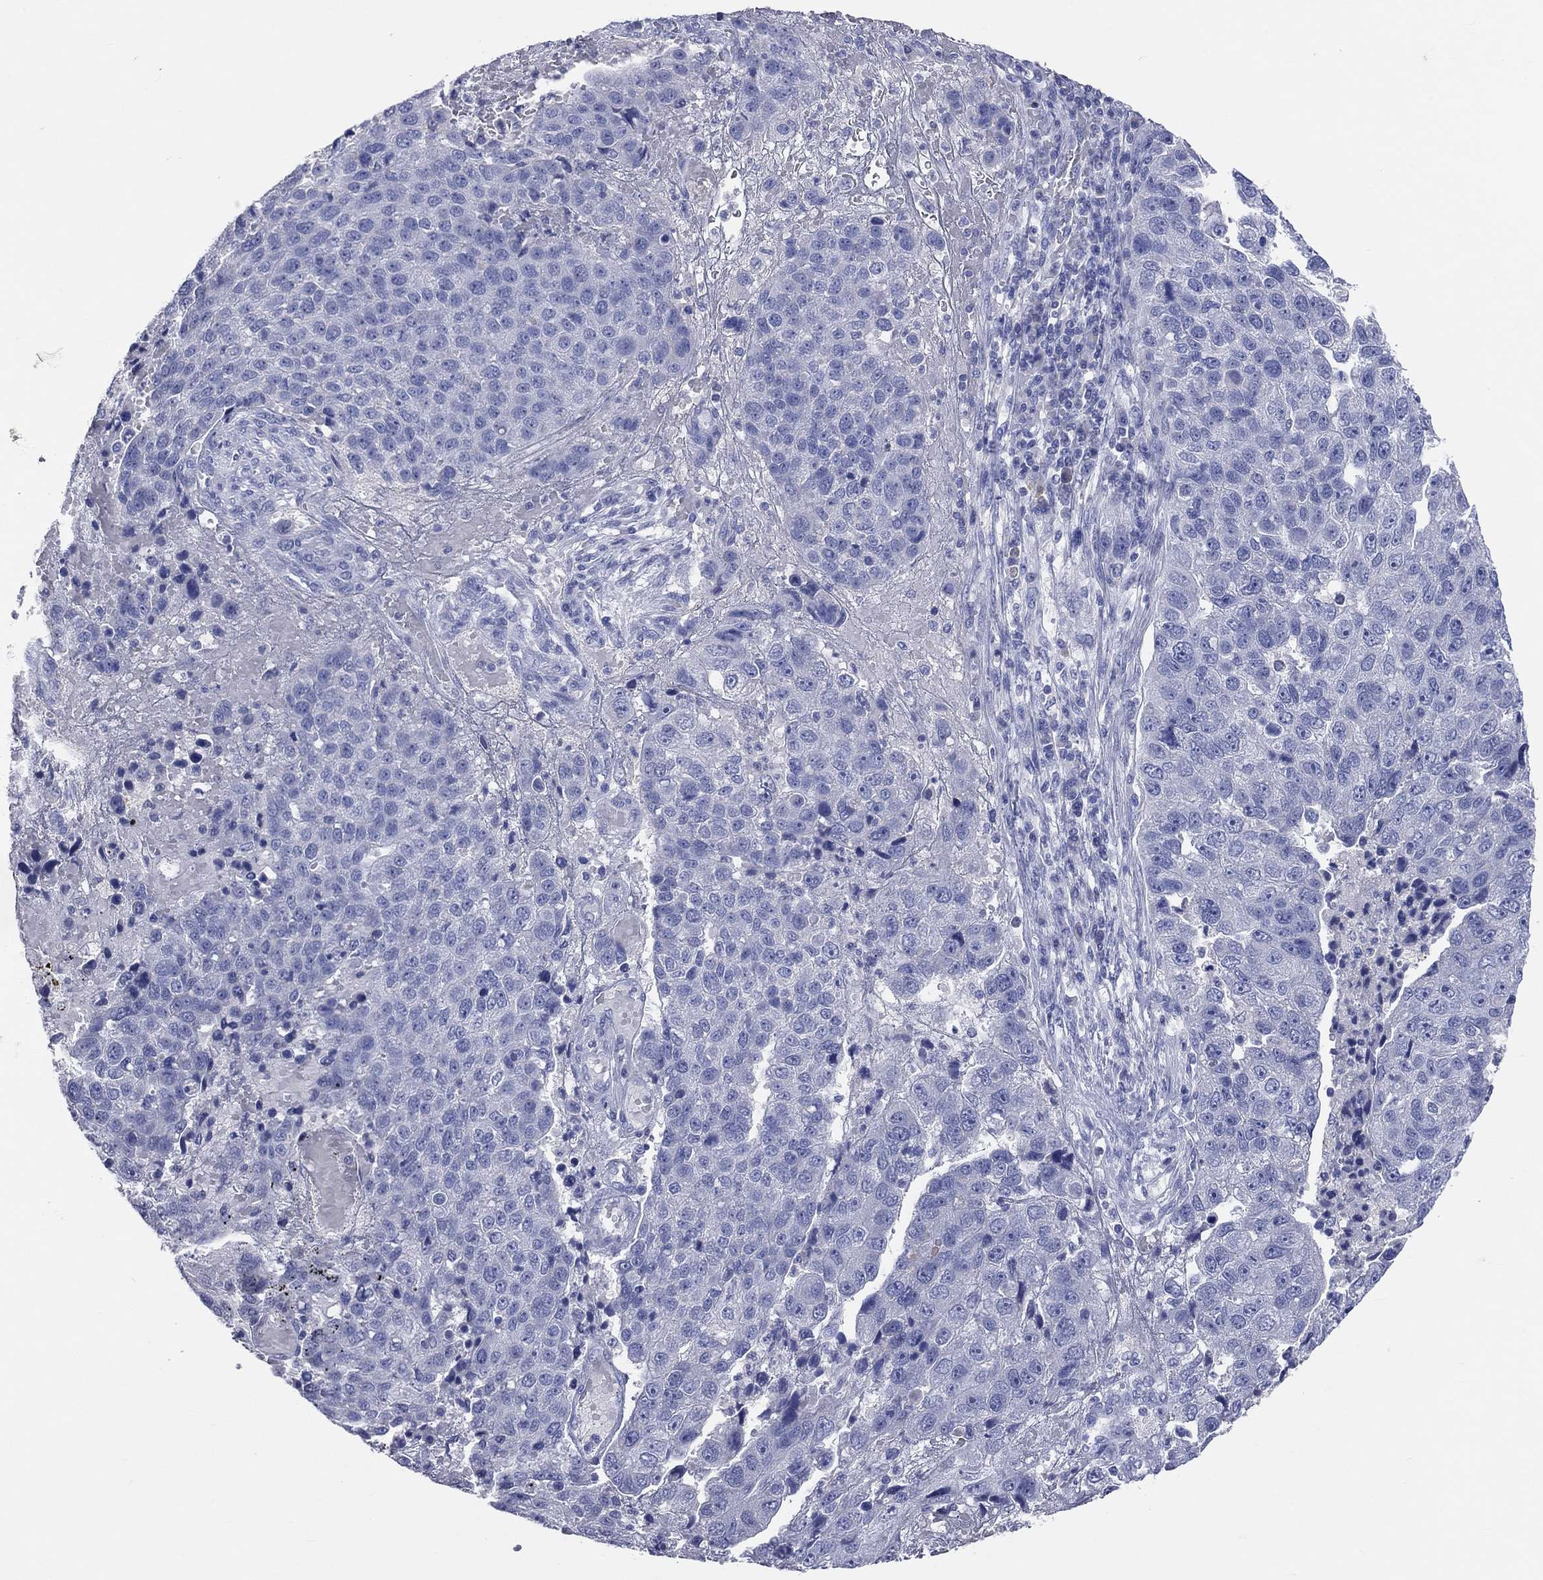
{"staining": {"intensity": "negative", "quantity": "none", "location": "none"}, "tissue": "pancreatic cancer", "cell_type": "Tumor cells", "image_type": "cancer", "snomed": [{"axis": "morphology", "description": "Adenocarcinoma, NOS"}, {"axis": "topography", "description": "Pancreas"}], "caption": "Tumor cells are negative for protein expression in human pancreatic cancer.", "gene": "LAT", "patient": {"sex": "female", "age": 61}}